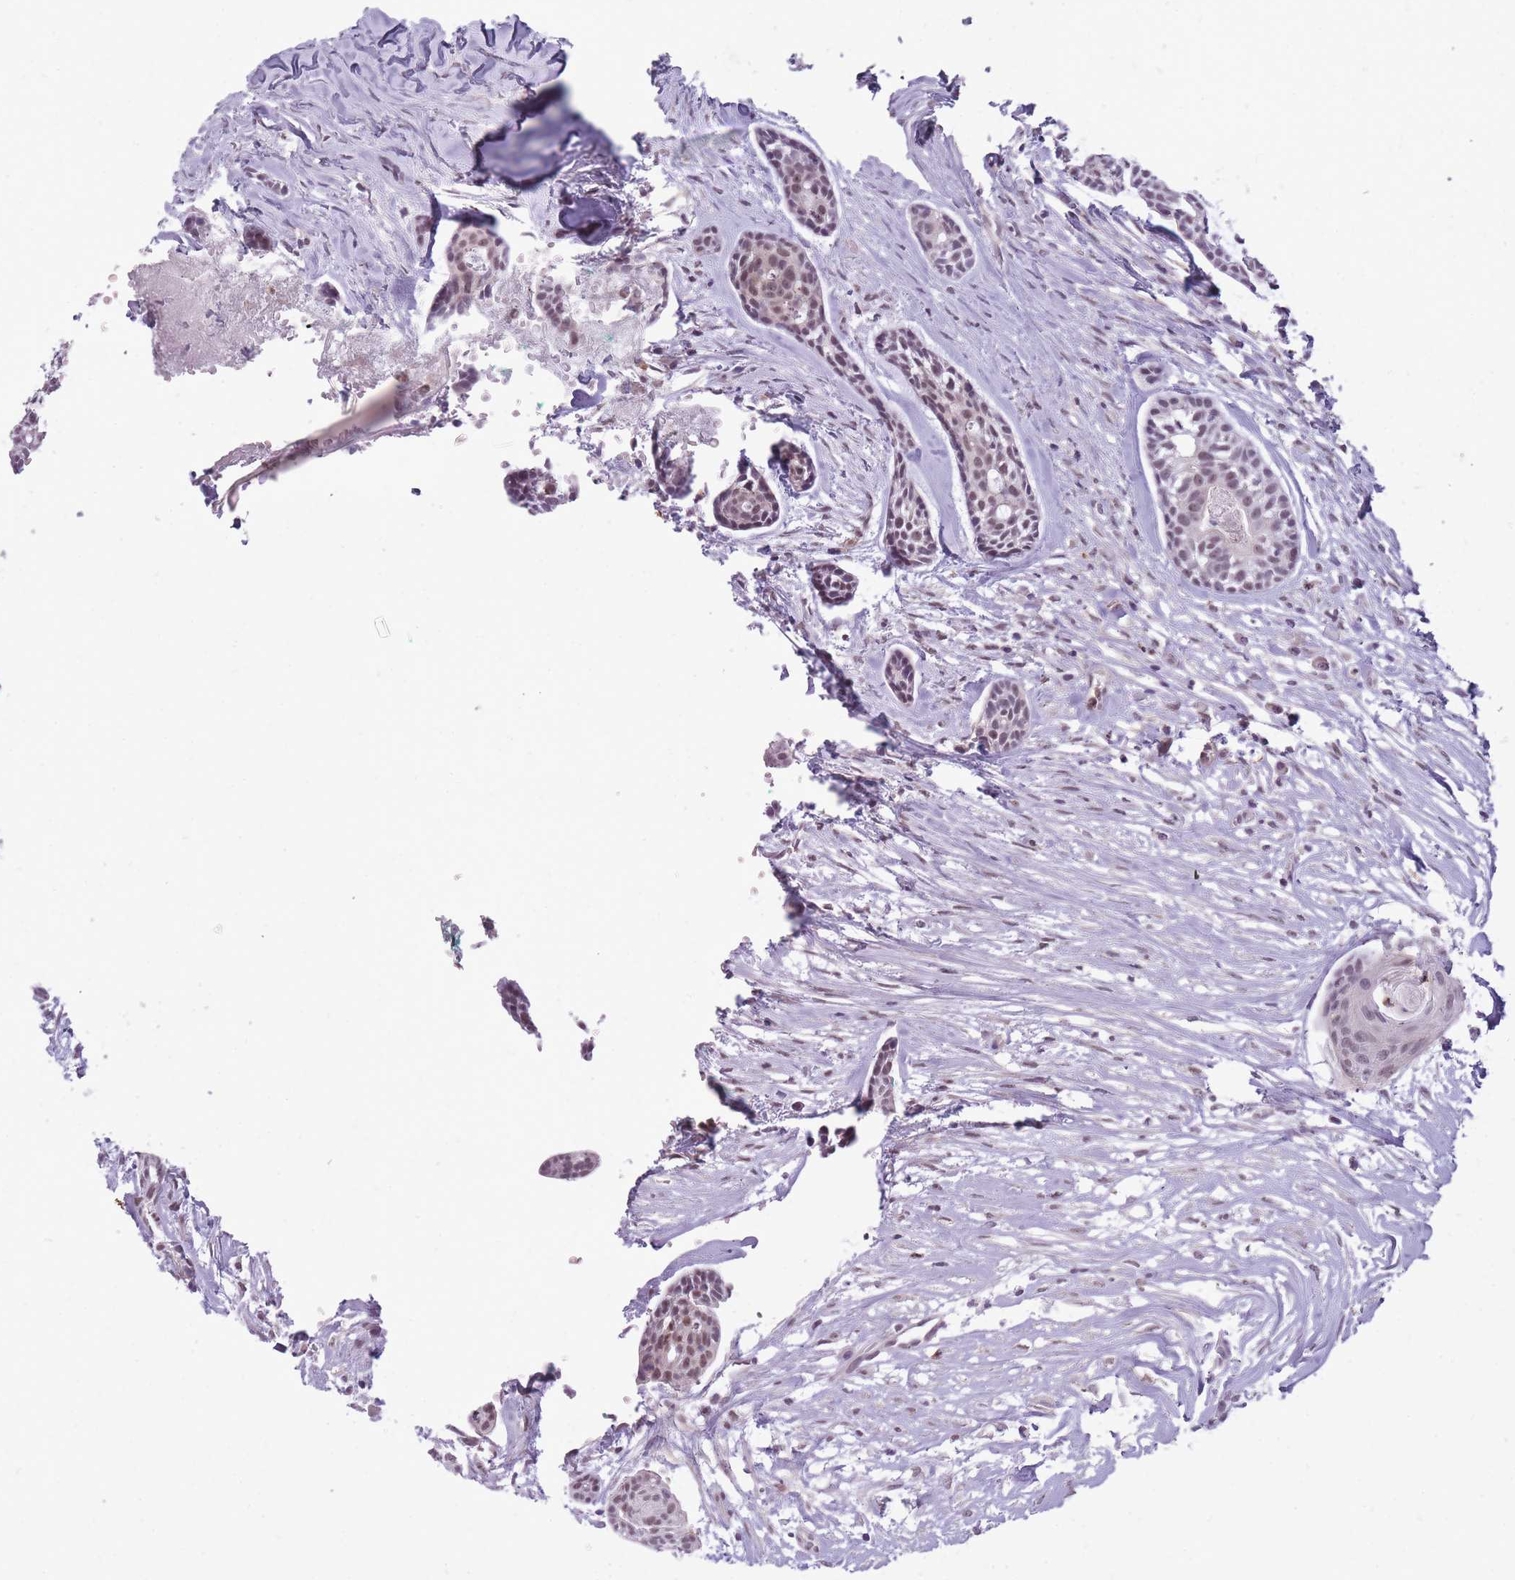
{"staining": {"intensity": "weak", "quantity": ">75%", "location": "nuclear"}, "tissue": "head and neck cancer", "cell_type": "Tumor cells", "image_type": "cancer", "snomed": [{"axis": "morphology", "description": "Adenocarcinoma, NOS"}, {"axis": "topography", "description": "Subcutis"}, {"axis": "topography", "description": "Head-Neck"}], "caption": "High-power microscopy captured an immunohistochemistry (IHC) image of head and neck cancer (adenocarcinoma), revealing weak nuclear positivity in approximately >75% of tumor cells. Nuclei are stained in blue.", "gene": "TIGD1", "patient": {"sex": "female", "age": 73}}